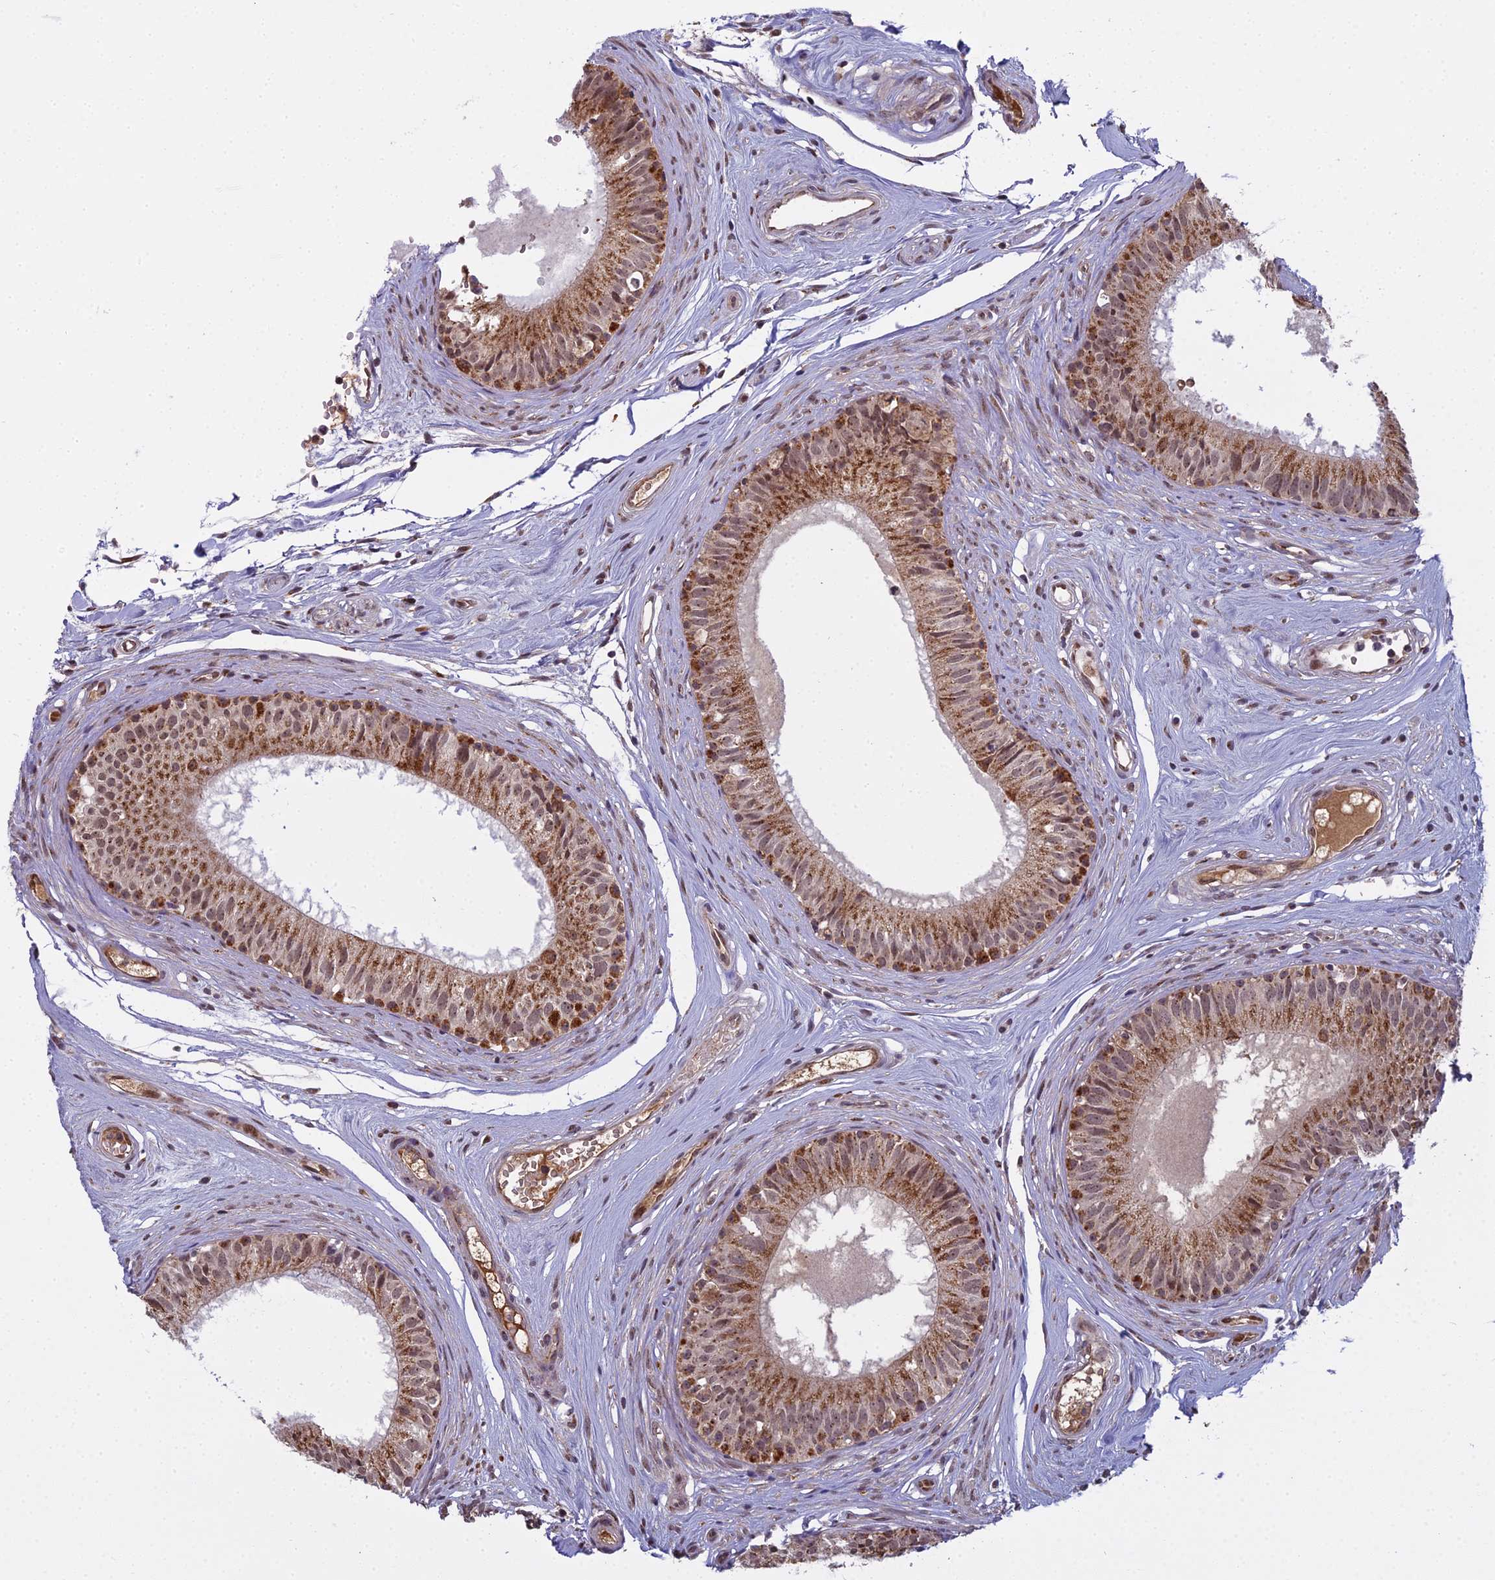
{"staining": {"intensity": "moderate", "quantity": ">75%", "location": "cytoplasmic/membranous"}, "tissue": "epididymis", "cell_type": "Glandular cells", "image_type": "normal", "snomed": [{"axis": "morphology", "description": "Normal tissue, NOS"}, {"axis": "topography", "description": "Epididymis"}], "caption": "A micrograph showing moderate cytoplasmic/membranous positivity in approximately >75% of glandular cells in benign epididymis, as visualized by brown immunohistochemical staining.", "gene": "MEOX1", "patient": {"sex": "male", "age": 74}}